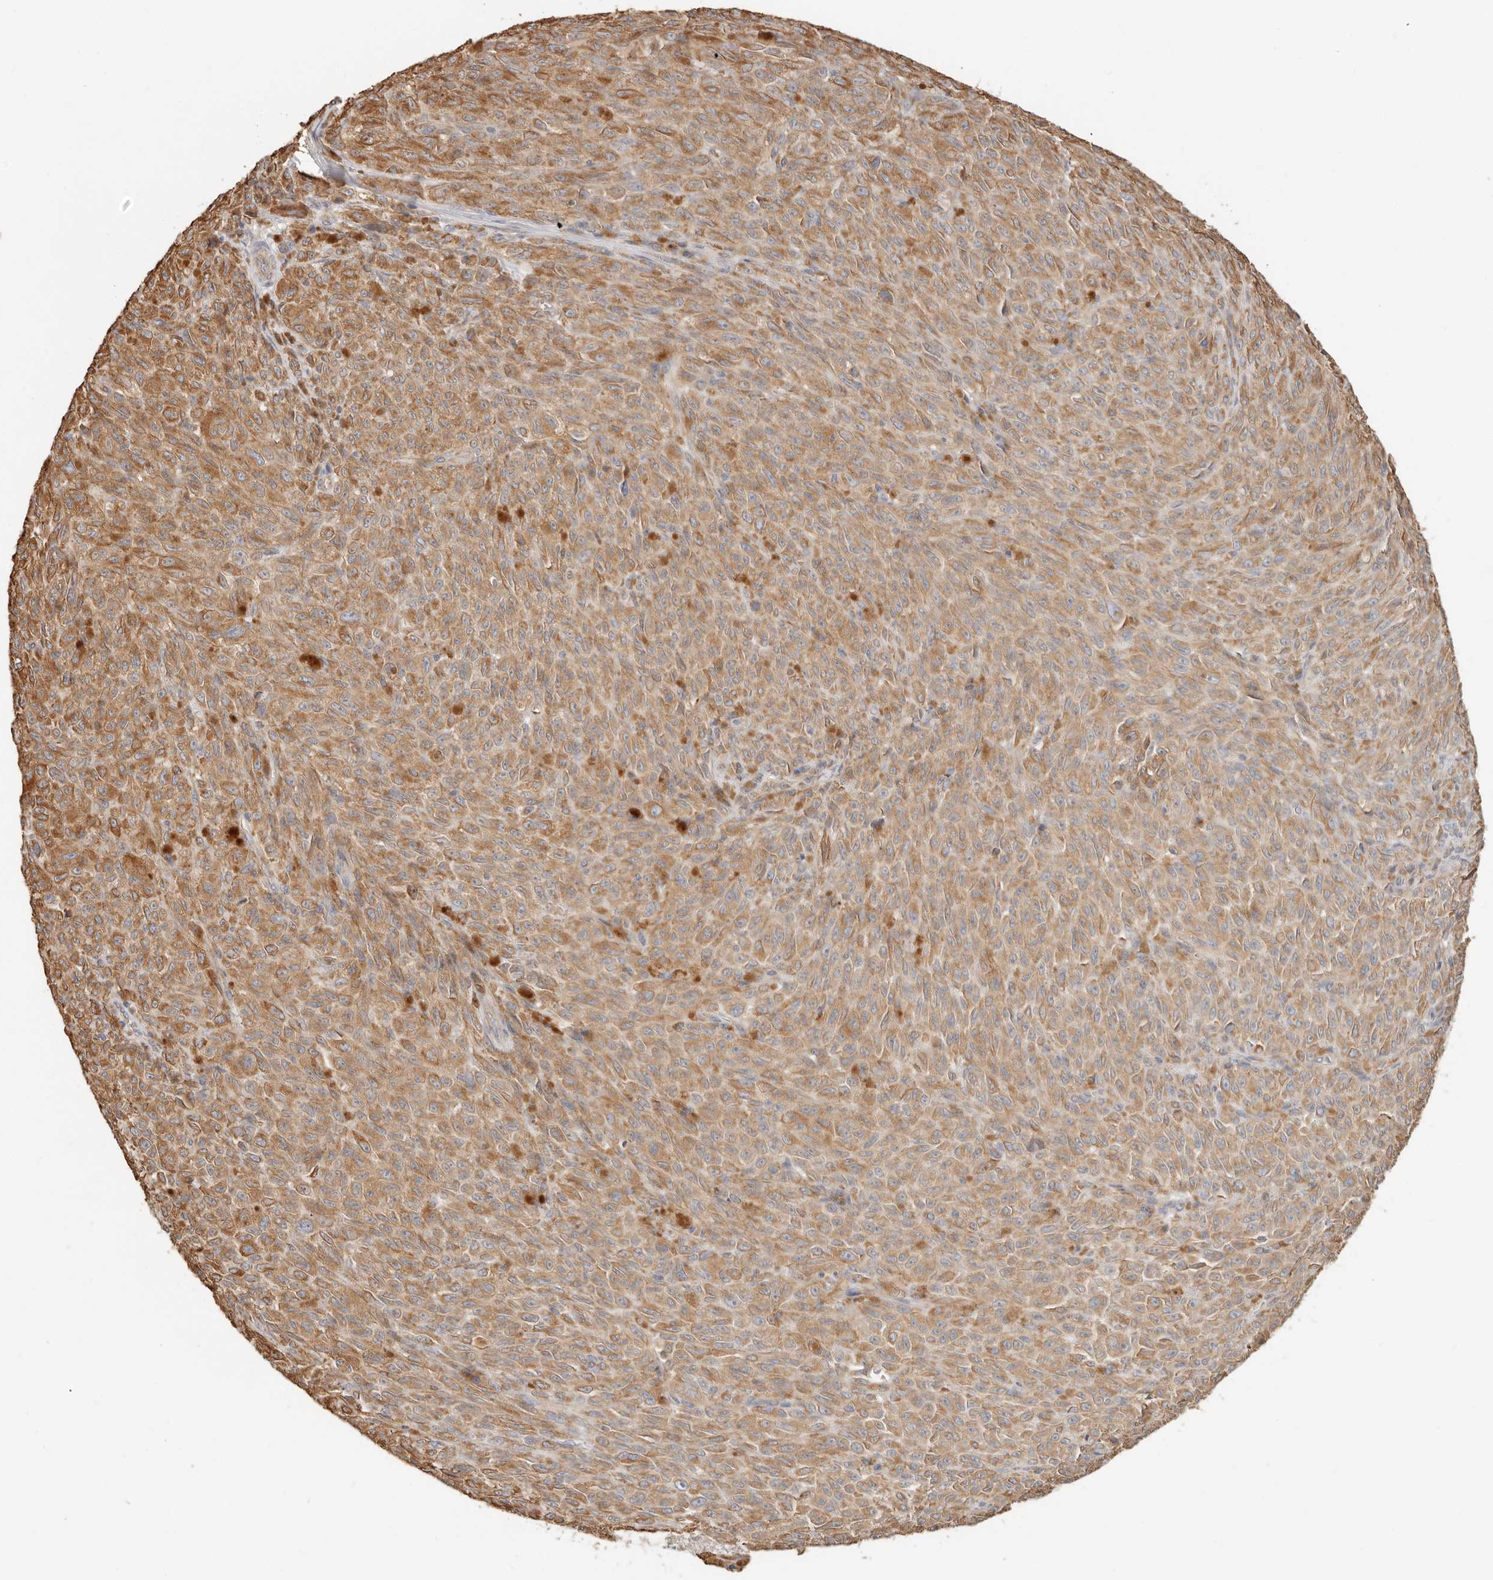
{"staining": {"intensity": "moderate", "quantity": ">75%", "location": "cytoplasmic/membranous"}, "tissue": "melanoma", "cell_type": "Tumor cells", "image_type": "cancer", "snomed": [{"axis": "morphology", "description": "Malignant melanoma, NOS"}, {"axis": "topography", "description": "Skin"}], "caption": "A medium amount of moderate cytoplasmic/membranous expression is seen in approximately >75% of tumor cells in malignant melanoma tissue.", "gene": "SPRING1", "patient": {"sex": "female", "age": 82}}